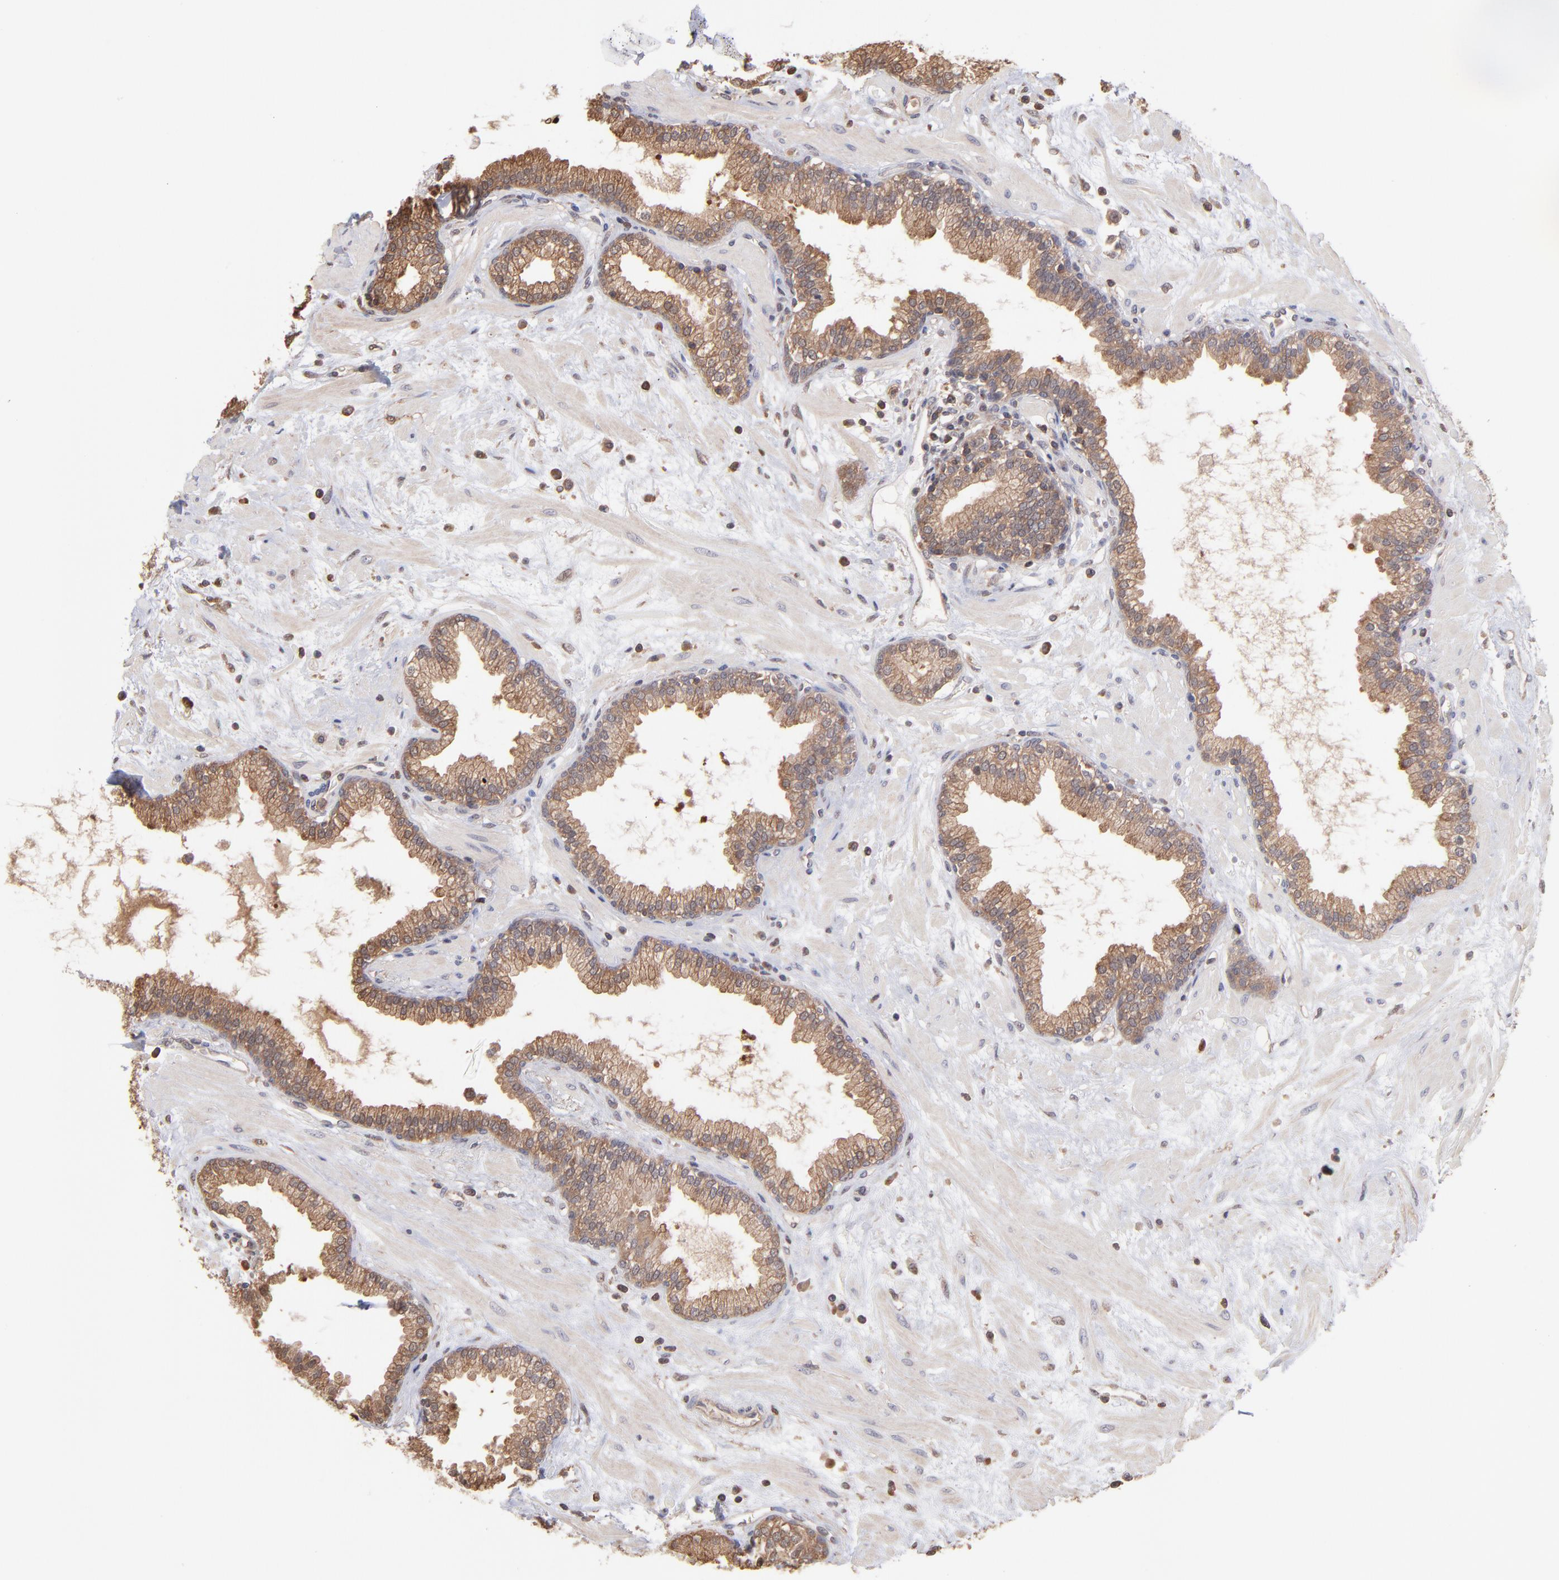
{"staining": {"intensity": "strong", "quantity": ">75%", "location": "cytoplasmic/membranous"}, "tissue": "prostate", "cell_type": "Glandular cells", "image_type": "normal", "snomed": [{"axis": "morphology", "description": "Normal tissue, NOS"}, {"axis": "topography", "description": "Prostate"}], "caption": "Prostate was stained to show a protein in brown. There is high levels of strong cytoplasmic/membranous expression in about >75% of glandular cells.", "gene": "MAP2K2", "patient": {"sex": "male", "age": 64}}